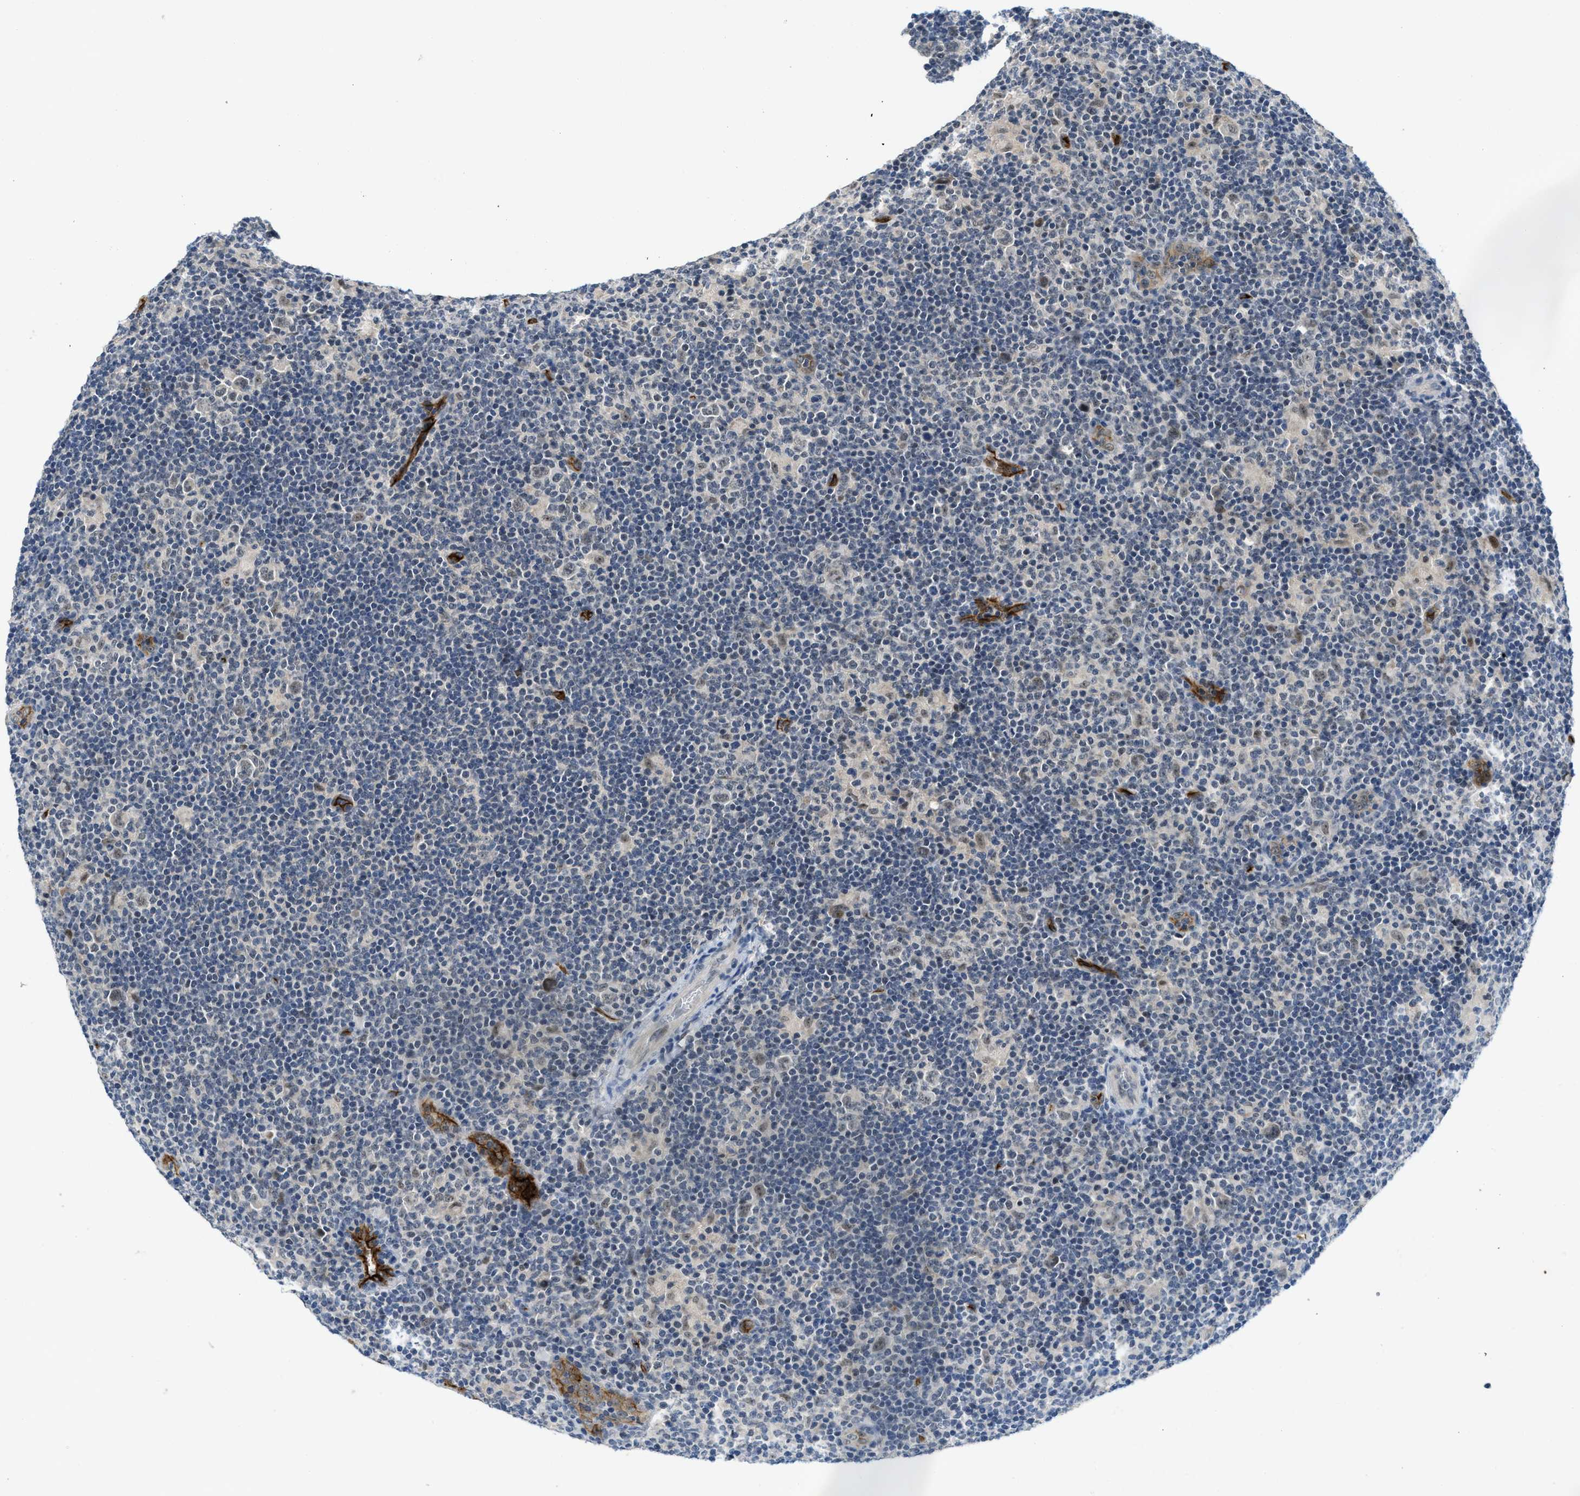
{"staining": {"intensity": "negative", "quantity": "none", "location": "none"}, "tissue": "lymphoma", "cell_type": "Tumor cells", "image_type": "cancer", "snomed": [{"axis": "morphology", "description": "Hodgkin's disease, NOS"}, {"axis": "topography", "description": "Lymph node"}], "caption": "This micrograph is of Hodgkin's disease stained with immunohistochemistry (IHC) to label a protein in brown with the nuclei are counter-stained blue. There is no positivity in tumor cells.", "gene": "SLCO2A1", "patient": {"sex": "female", "age": 57}}